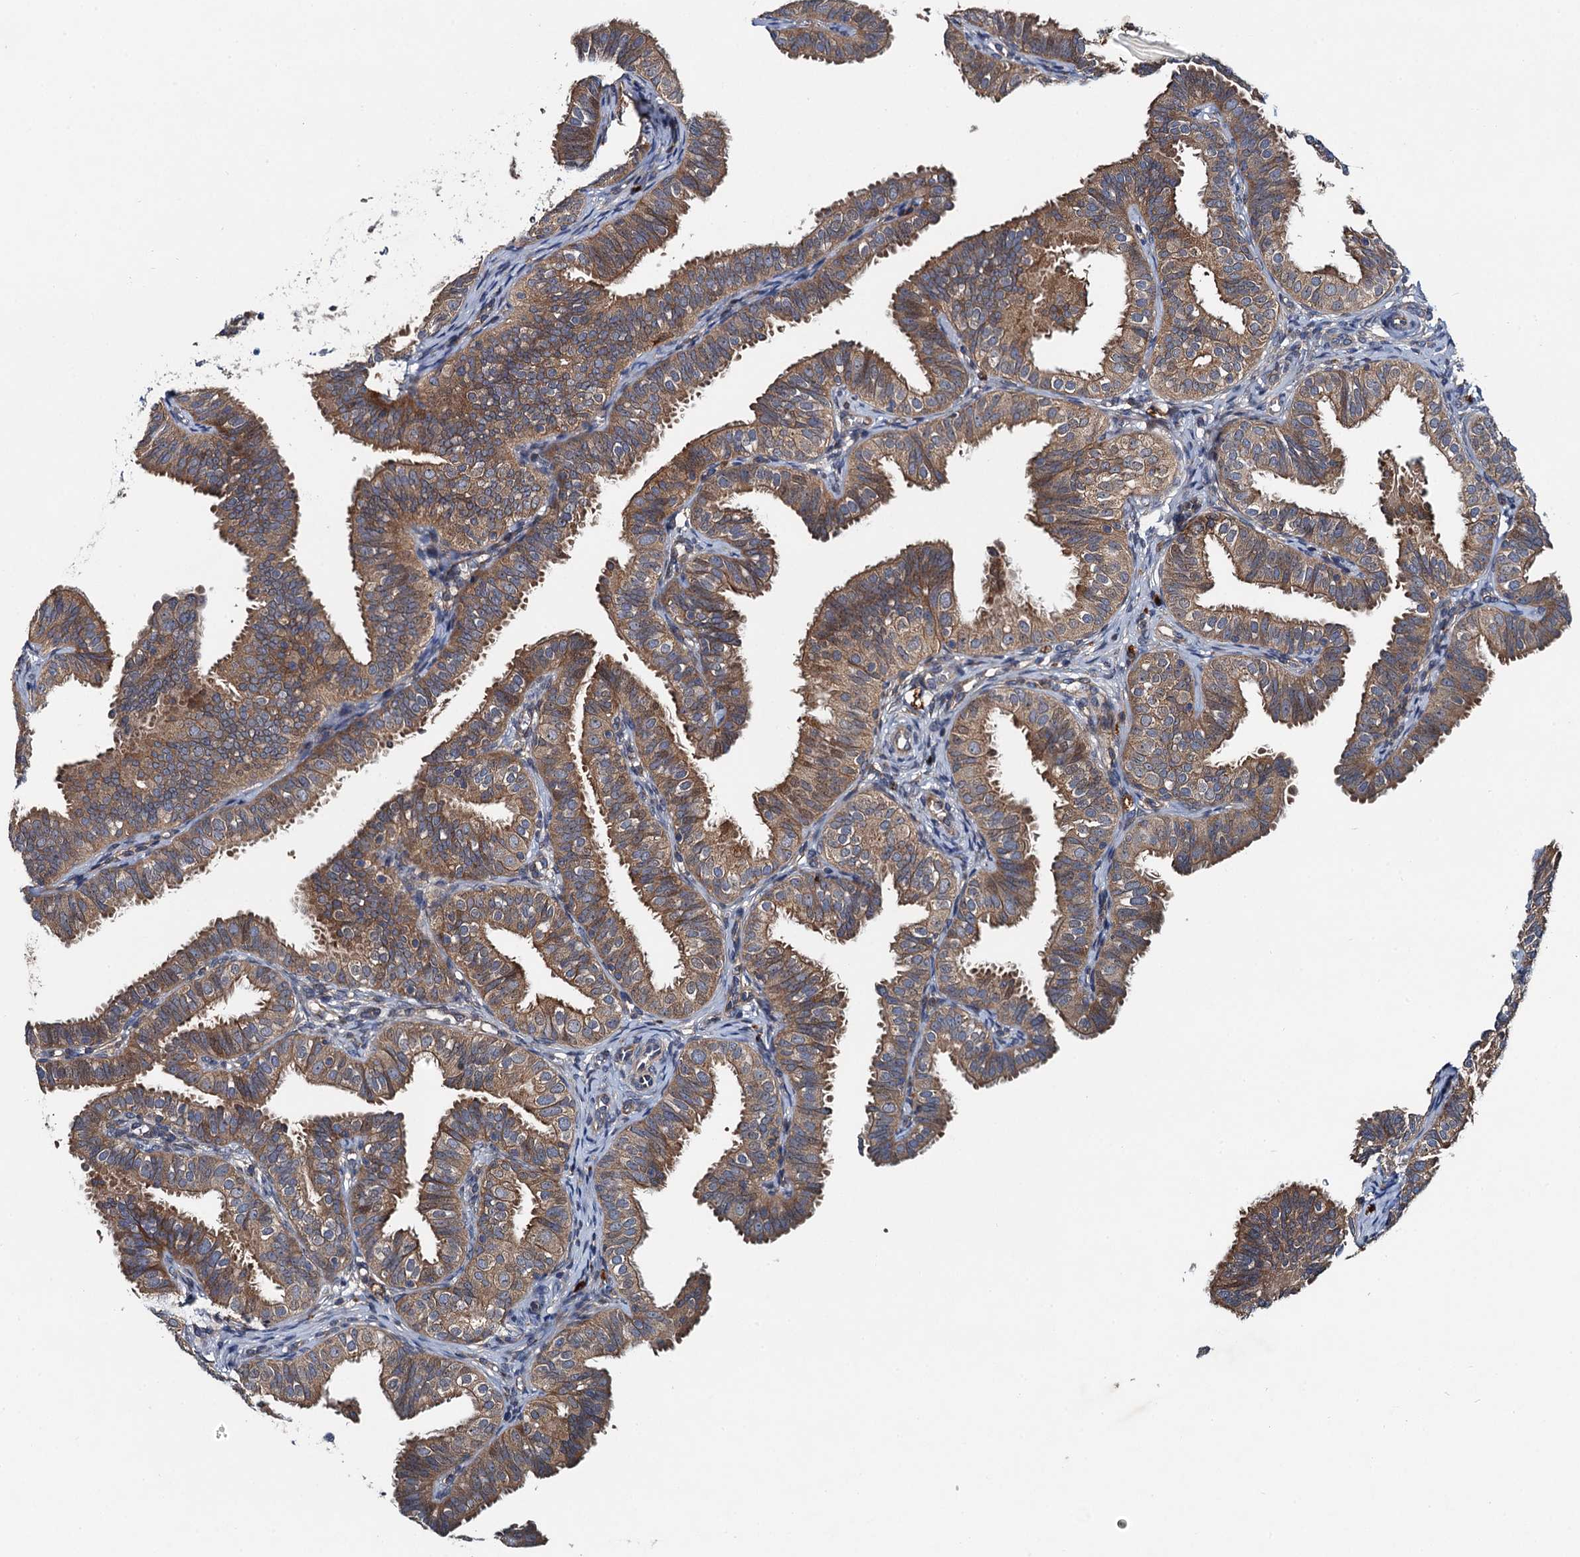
{"staining": {"intensity": "moderate", "quantity": "25%-75%", "location": "cytoplasmic/membranous"}, "tissue": "fallopian tube", "cell_type": "Glandular cells", "image_type": "normal", "snomed": [{"axis": "morphology", "description": "Normal tissue, NOS"}, {"axis": "topography", "description": "Fallopian tube"}], "caption": "Immunohistochemistry (DAB (3,3'-diaminobenzidine)) staining of benign human fallopian tube displays moderate cytoplasmic/membranous protein staining in about 25%-75% of glandular cells. (DAB = brown stain, brightfield microscopy at high magnification).", "gene": "EFL1", "patient": {"sex": "female", "age": 35}}